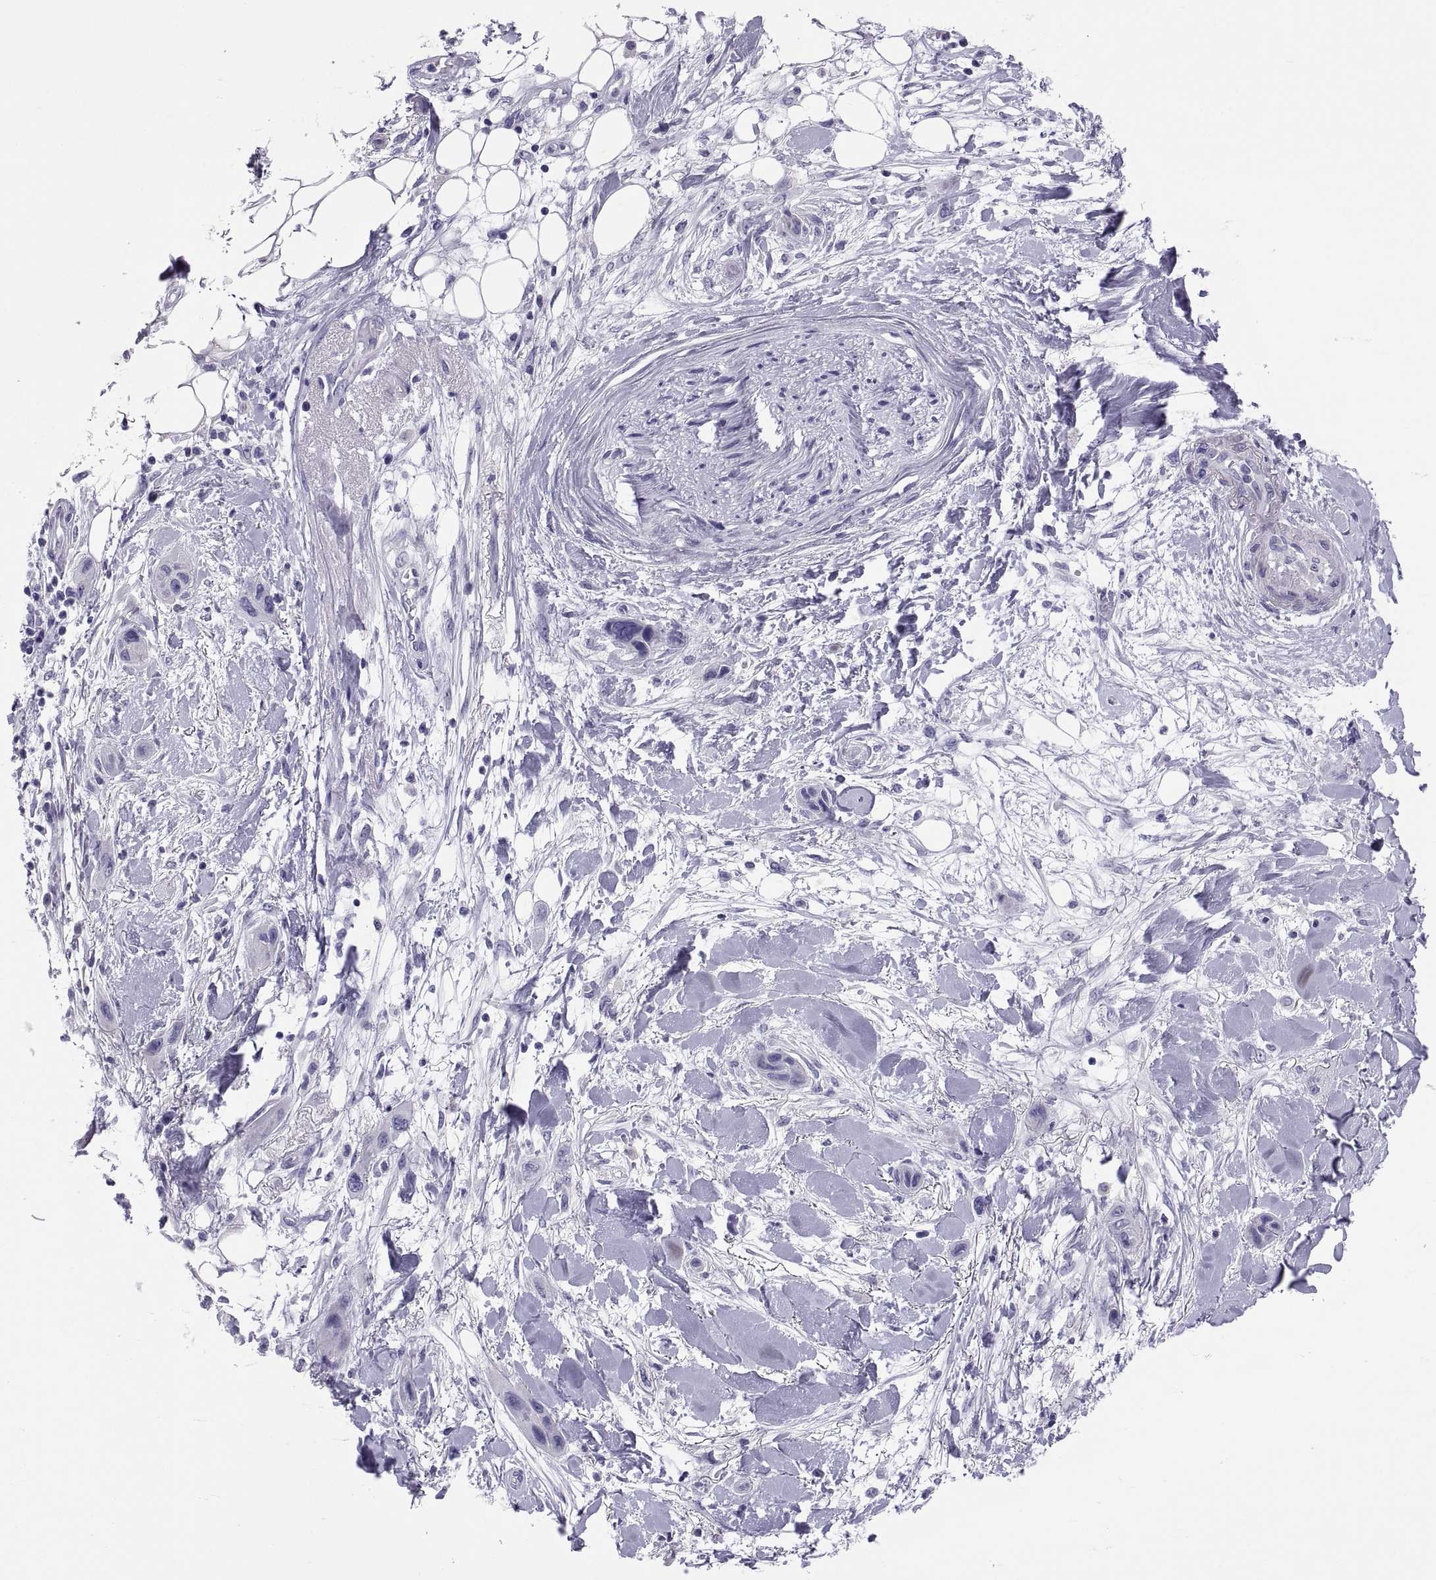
{"staining": {"intensity": "negative", "quantity": "none", "location": "none"}, "tissue": "skin cancer", "cell_type": "Tumor cells", "image_type": "cancer", "snomed": [{"axis": "morphology", "description": "Squamous cell carcinoma, NOS"}, {"axis": "topography", "description": "Skin"}], "caption": "Tumor cells show no significant protein expression in skin cancer (squamous cell carcinoma). (DAB IHC visualized using brightfield microscopy, high magnification).", "gene": "RNASE12", "patient": {"sex": "male", "age": 79}}